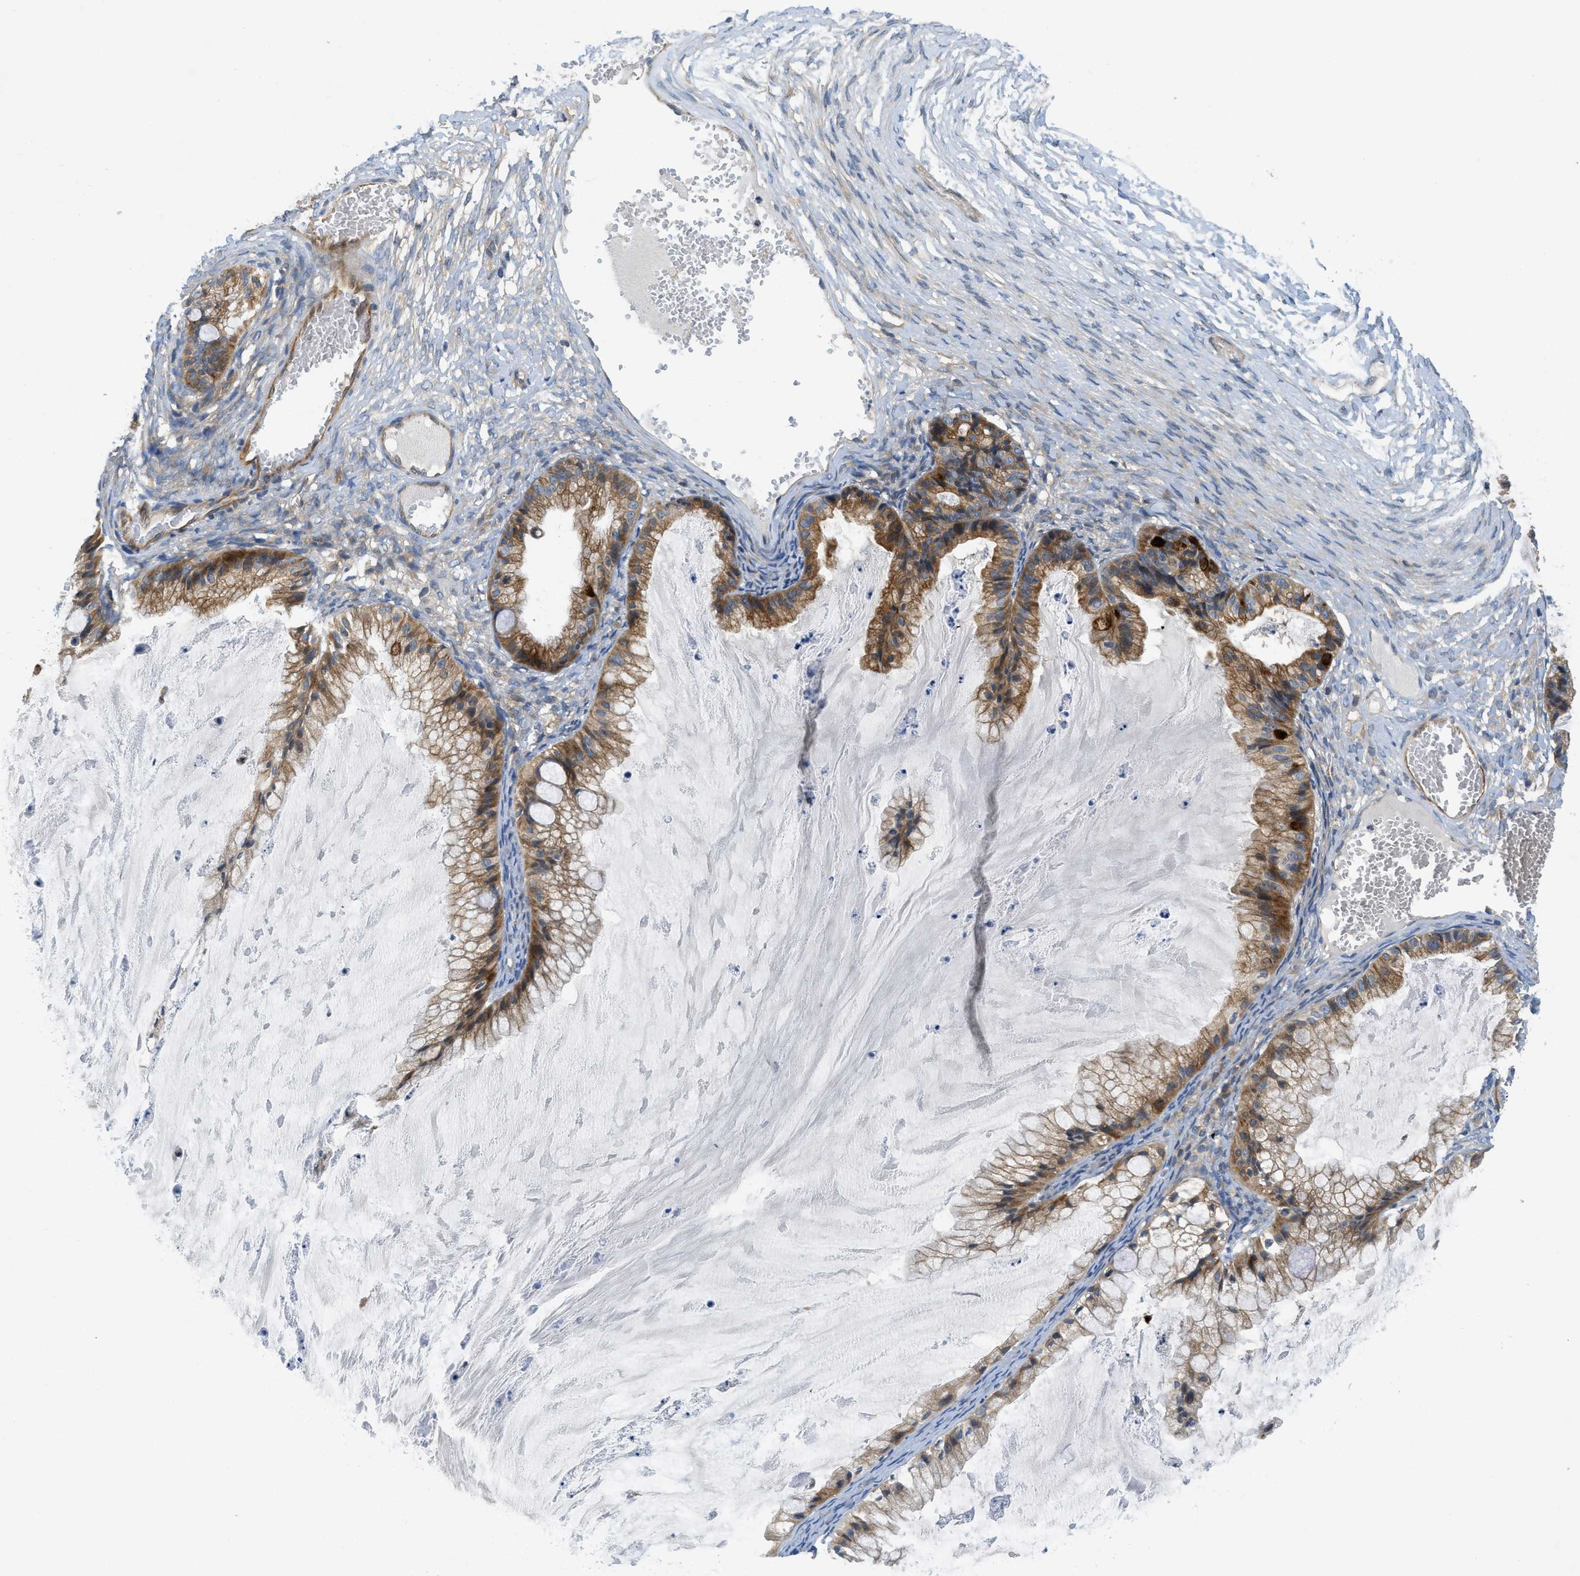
{"staining": {"intensity": "moderate", "quantity": ">75%", "location": "cytoplasmic/membranous"}, "tissue": "ovarian cancer", "cell_type": "Tumor cells", "image_type": "cancer", "snomed": [{"axis": "morphology", "description": "Cystadenocarcinoma, mucinous, NOS"}, {"axis": "topography", "description": "Ovary"}], "caption": "Moderate cytoplasmic/membranous positivity for a protein is appreciated in about >75% of tumor cells of ovarian cancer using IHC.", "gene": "RIPK2", "patient": {"sex": "female", "age": 57}}